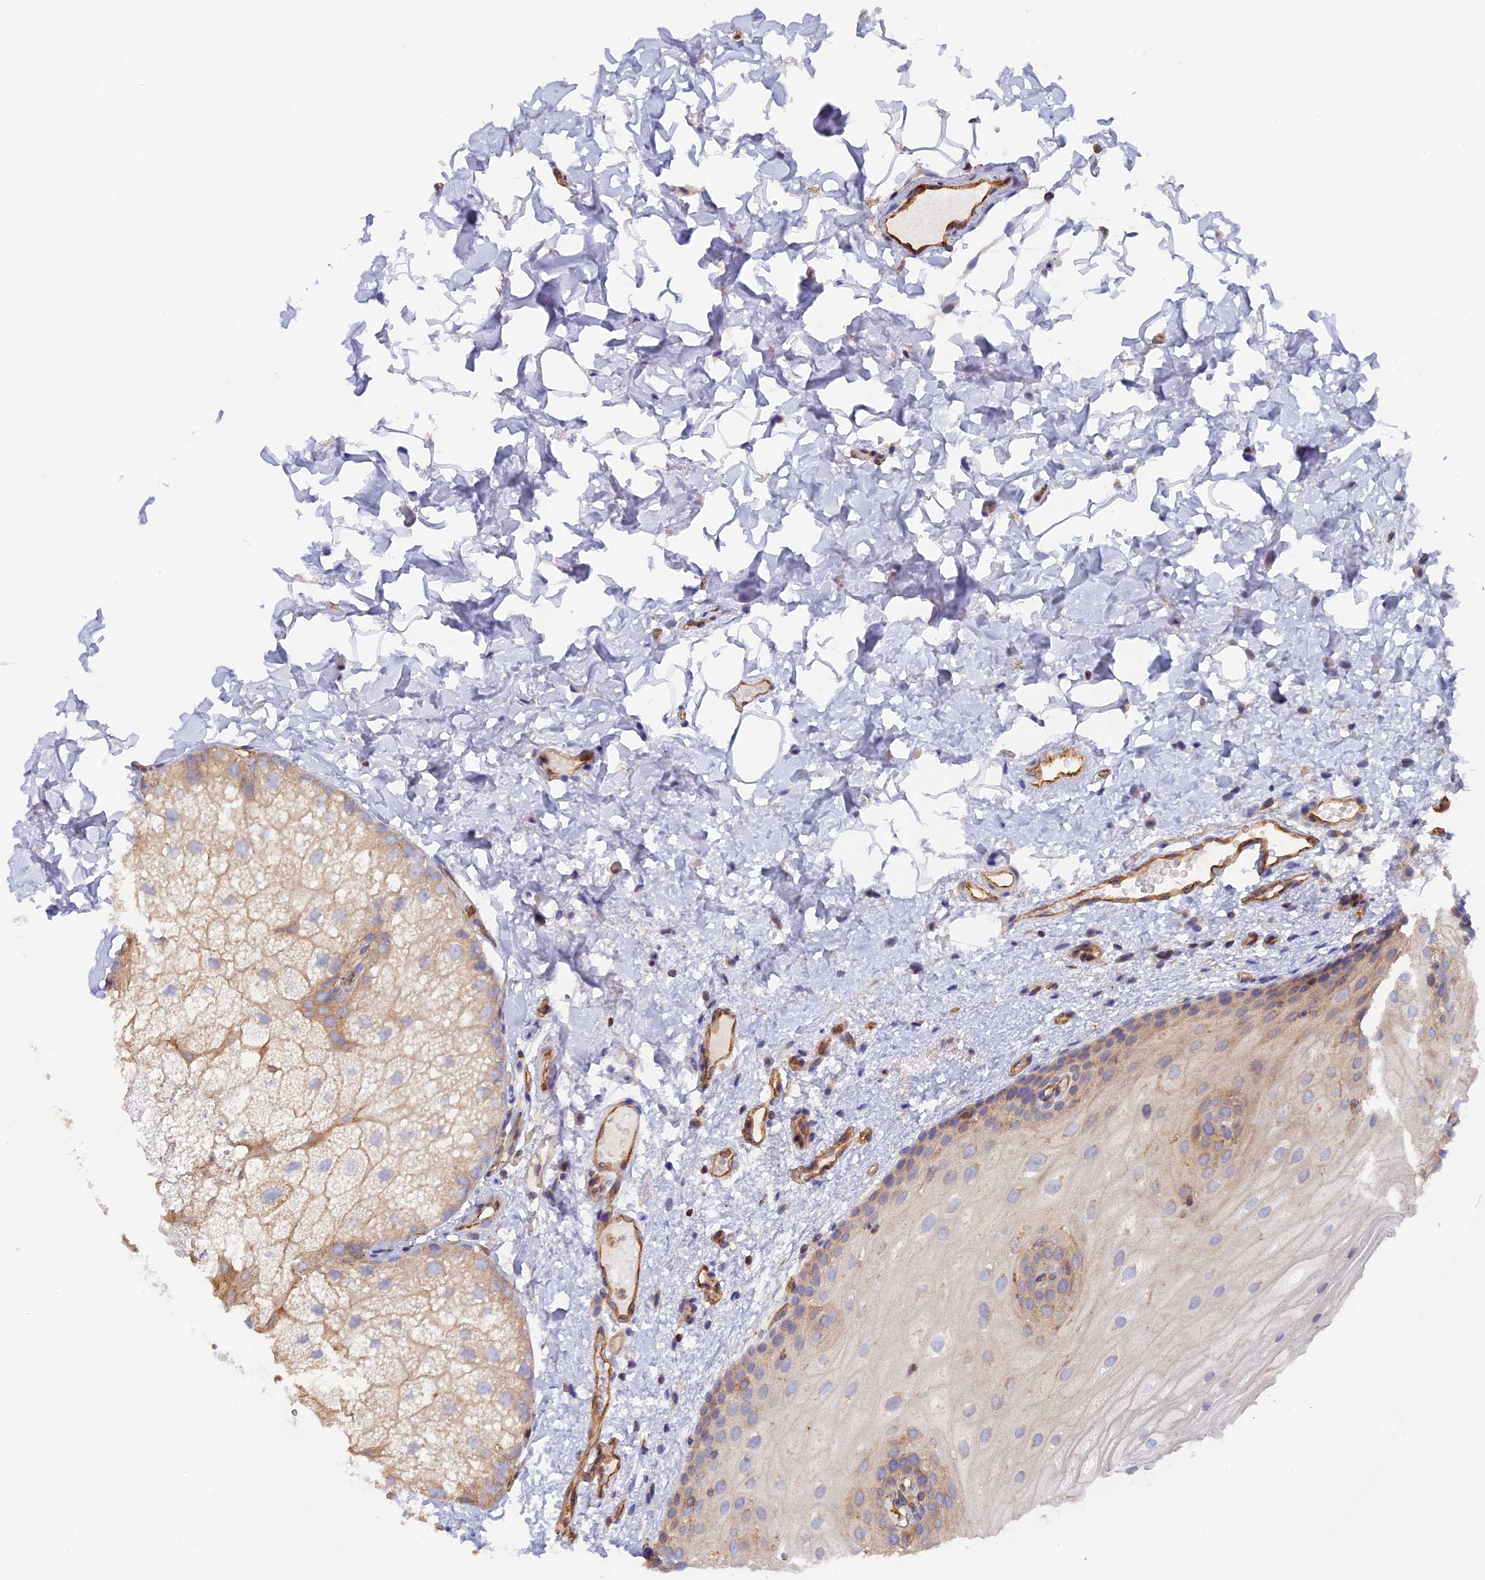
{"staining": {"intensity": "weak", "quantity": "<25%", "location": "cytoplasmic/membranous"}, "tissue": "oral mucosa", "cell_type": "Squamous epithelial cells", "image_type": "normal", "snomed": [{"axis": "morphology", "description": "Normal tissue, NOS"}, {"axis": "topography", "description": "Oral tissue"}], "caption": "There is no significant staining in squamous epithelial cells of oral mucosa. The staining is performed using DAB brown chromogen with nuclei counter-stained in using hematoxylin.", "gene": "VPS18", "patient": {"sex": "female", "age": 70}}